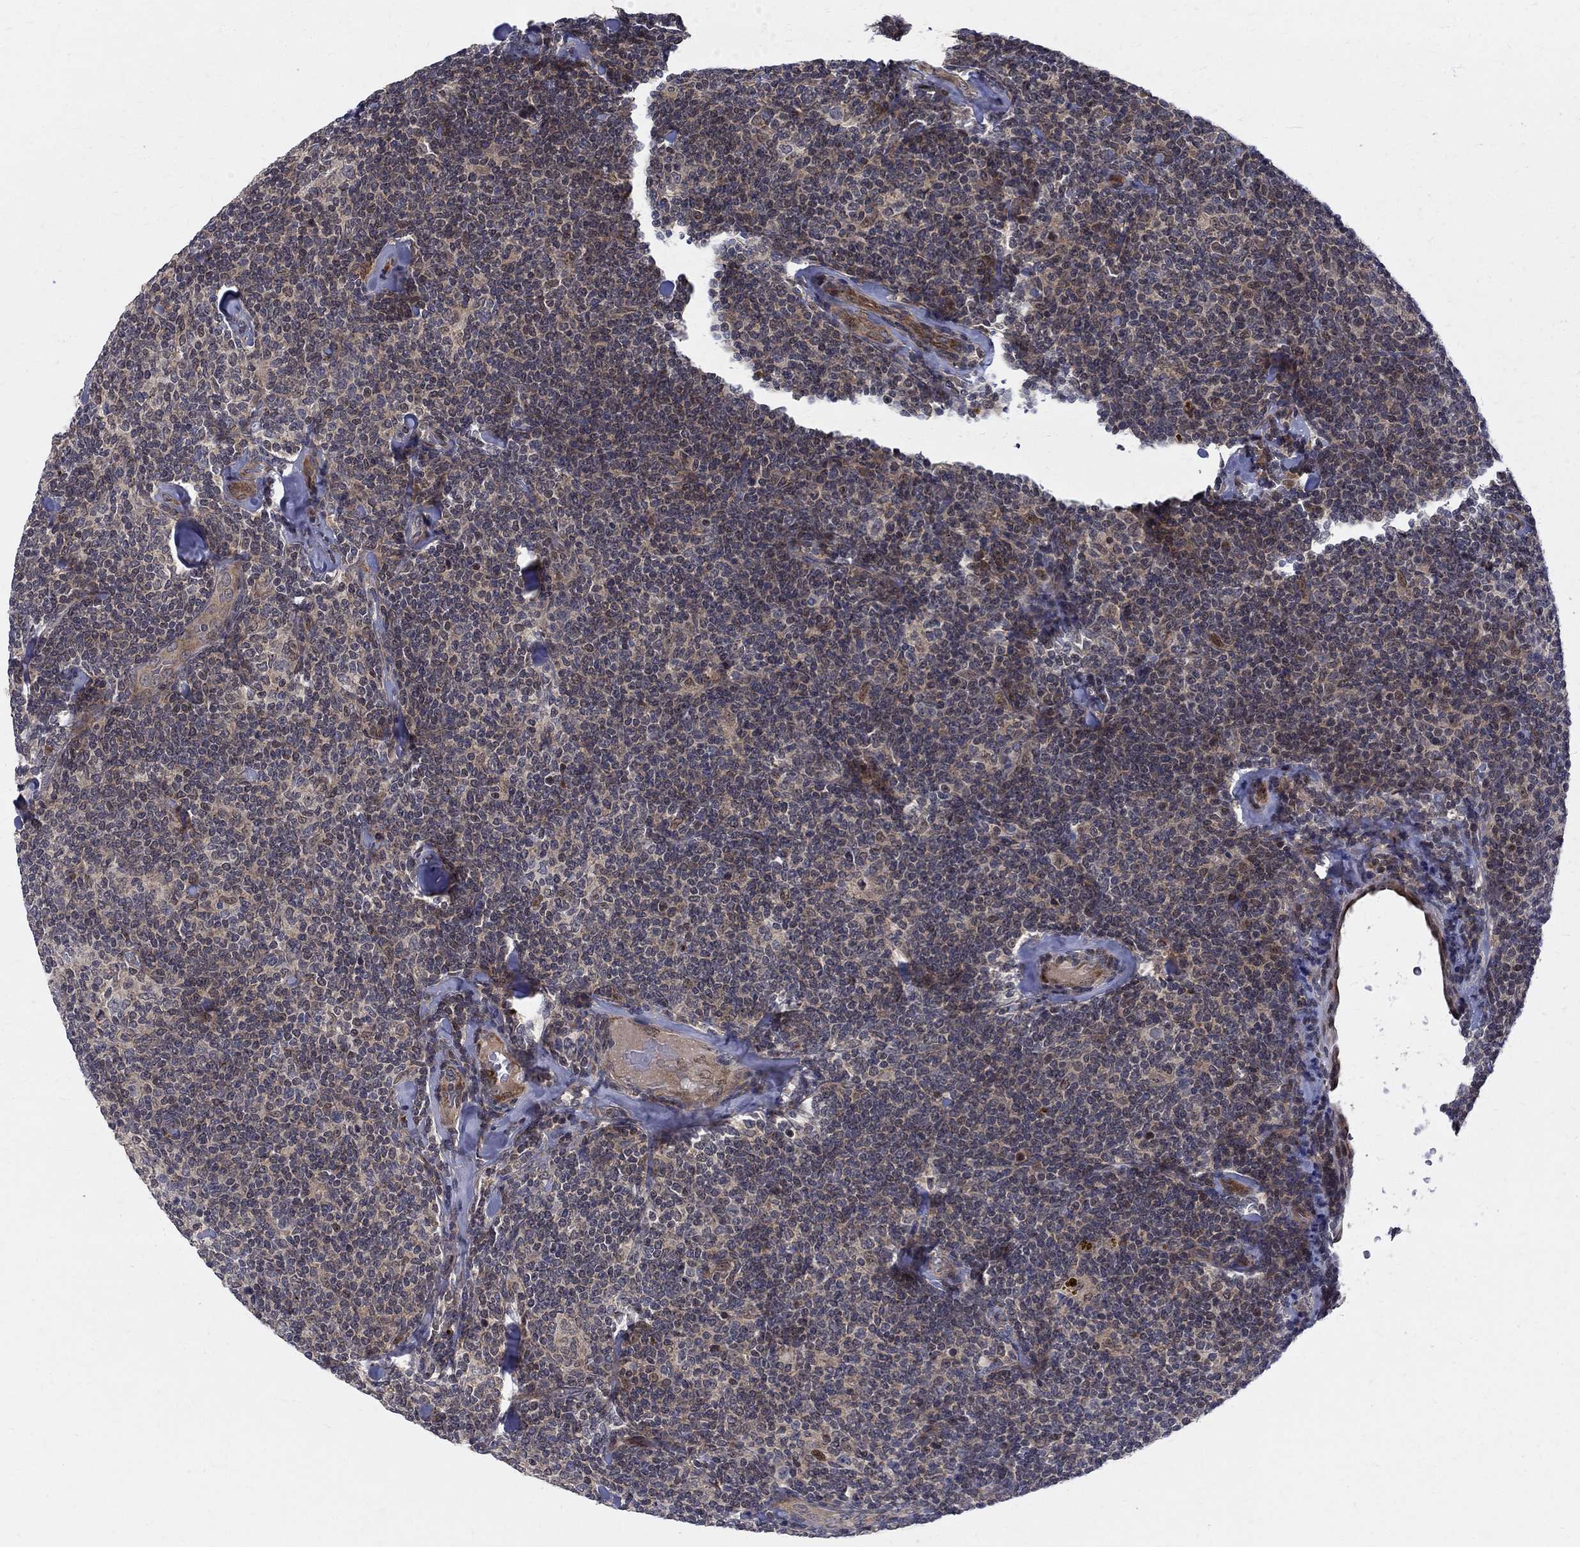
{"staining": {"intensity": "negative", "quantity": "none", "location": "none"}, "tissue": "lymphoma", "cell_type": "Tumor cells", "image_type": "cancer", "snomed": [{"axis": "morphology", "description": "Malignant lymphoma, non-Hodgkin's type, Low grade"}, {"axis": "topography", "description": "Lymph node"}], "caption": "IHC image of neoplastic tissue: low-grade malignant lymphoma, non-Hodgkin's type stained with DAB reveals no significant protein expression in tumor cells.", "gene": "WDR19", "patient": {"sex": "female", "age": 56}}